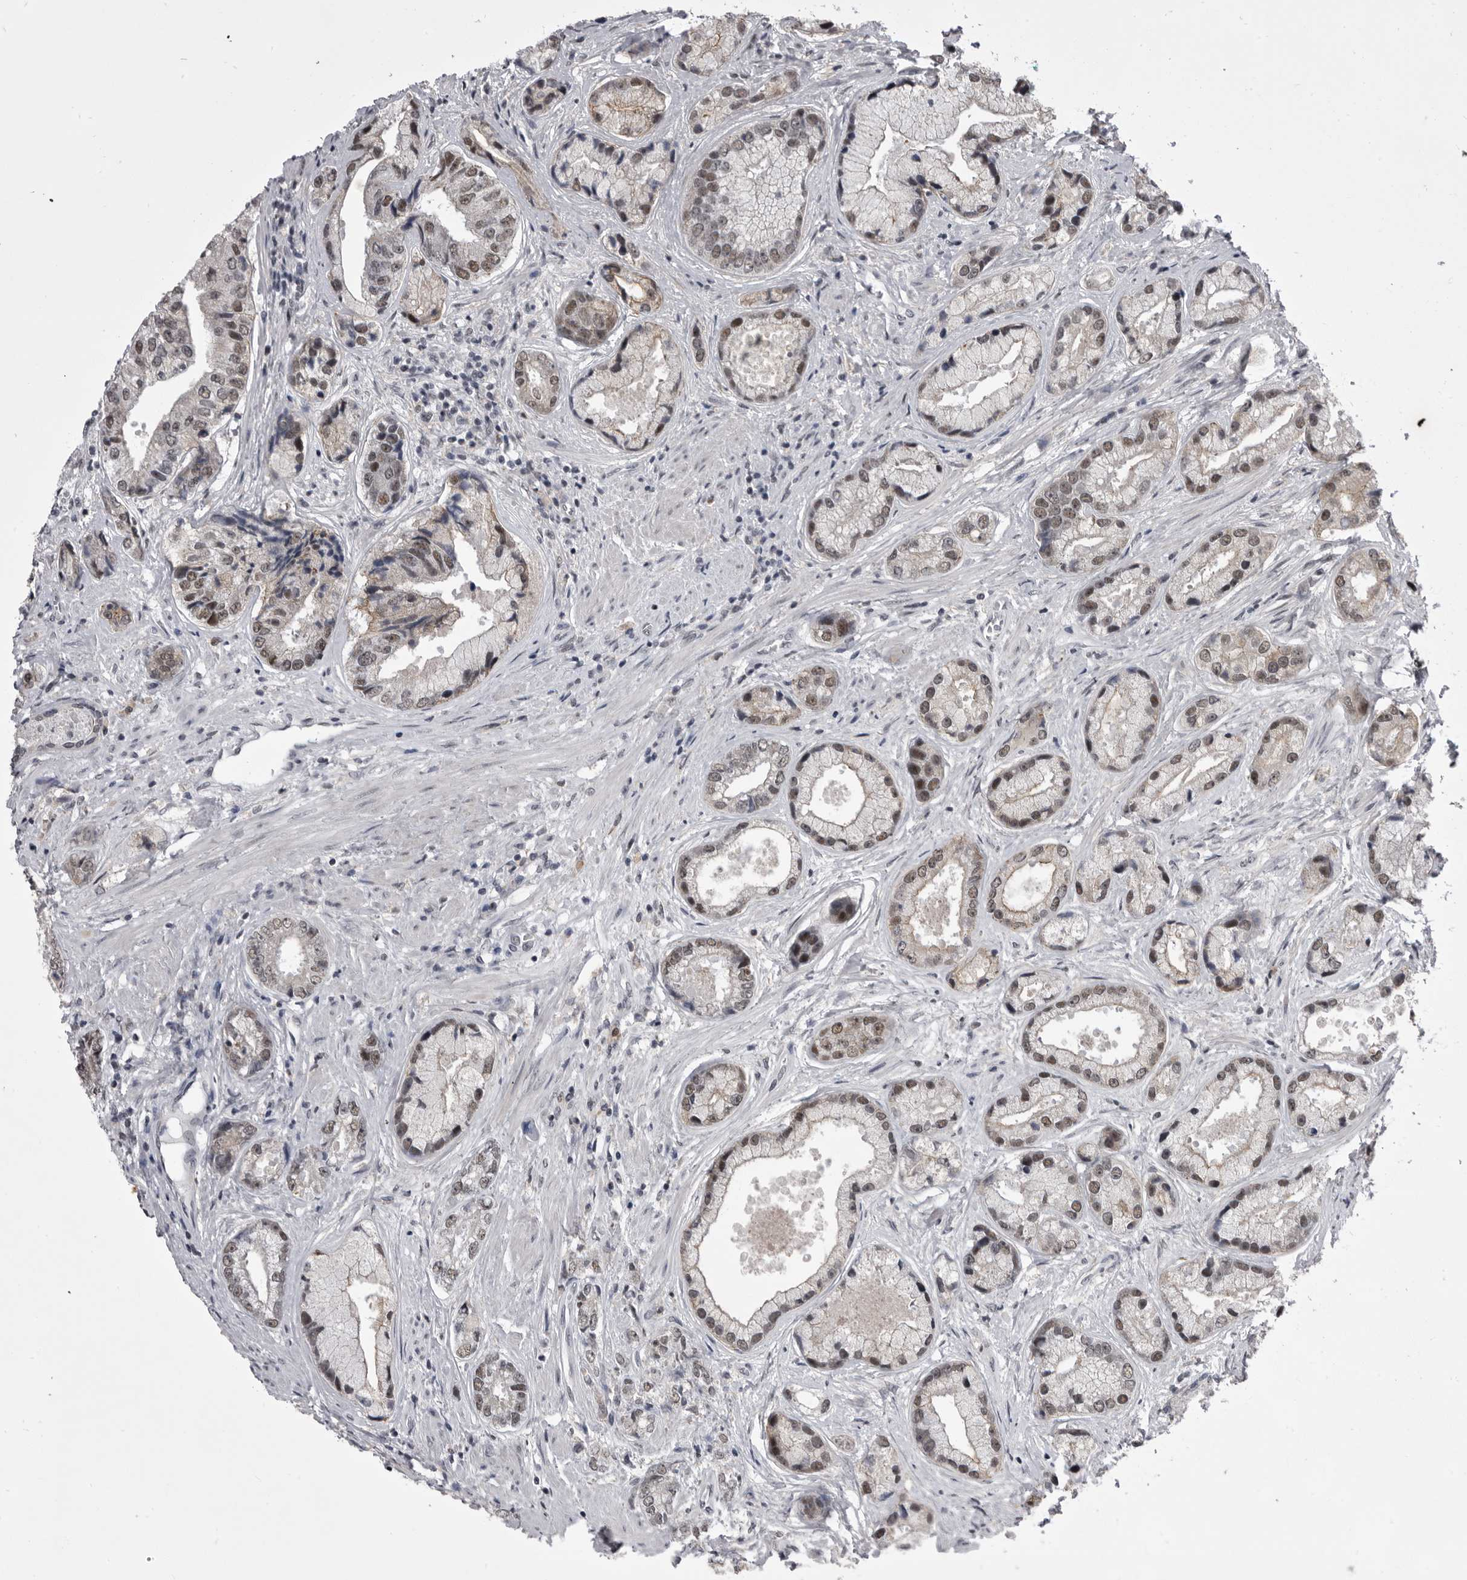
{"staining": {"intensity": "weak", "quantity": "<25%", "location": "nuclear"}, "tissue": "prostate cancer", "cell_type": "Tumor cells", "image_type": "cancer", "snomed": [{"axis": "morphology", "description": "Adenocarcinoma, High grade"}, {"axis": "topography", "description": "Prostate"}], "caption": "Tumor cells show no significant expression in prostate cancer.", "gene": "PRPF3", "patient": {"sex": "male", "age": 61}}